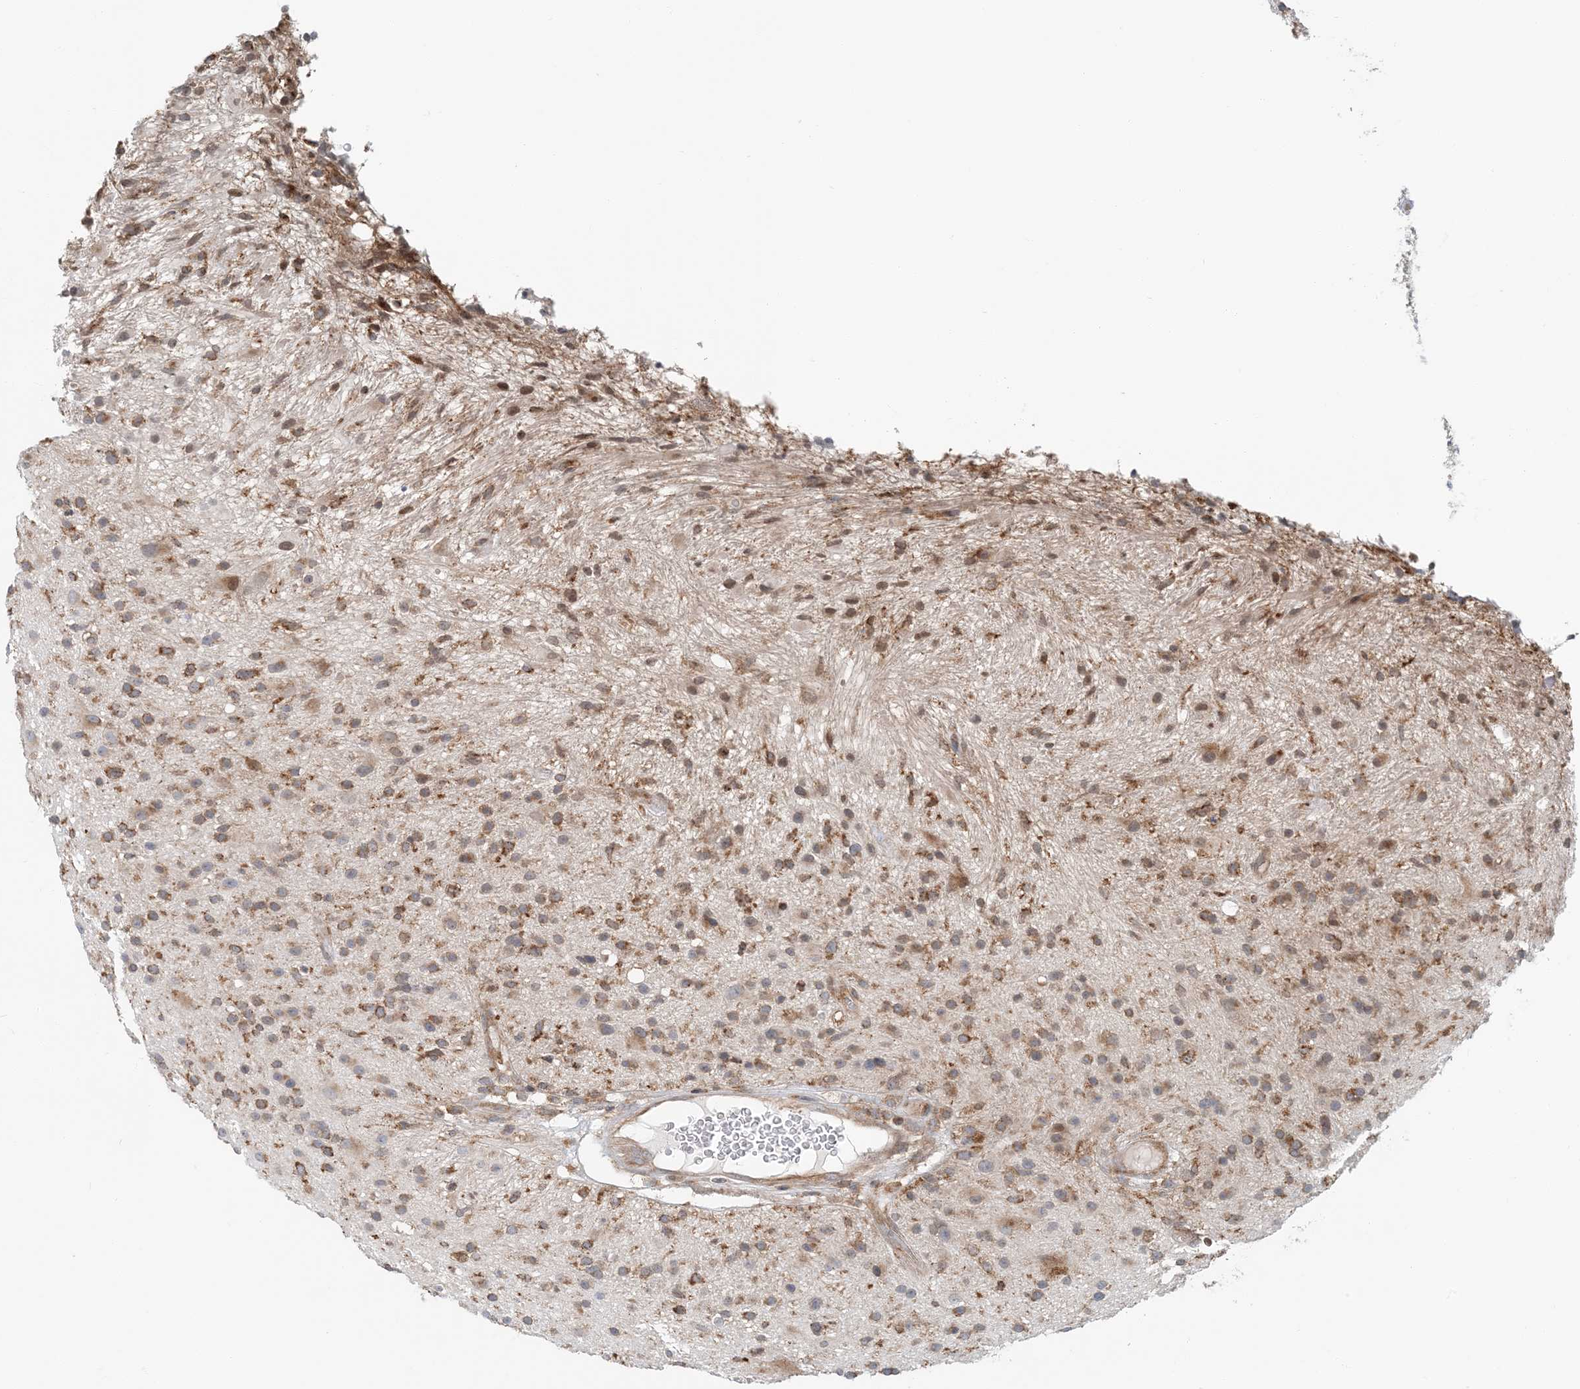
{"staining": {"intensity": "moderate", "quantity": ">75%", "location": "cytoplasmic/membranous"}, "tissue": "glioma", "cell_type": "Tumor cells", "image_type": "cancer", "snomed": [{"axis": "morphology", "description": "Glioma, malignant, High grade"}, {"axis": "topography", "description": "Brain"}], "caption": "Immunohistochemistry (IHC) image of neoplastic tissue: glioma stained using immunohistochemistry demonstrates medium levels of moderate protein expression localized specifically in the cytoplasmic/membranous of tumor cells, appearing as a cytoplasmic/membranous brown color.", "gene": "ATP13A2", "patient": {"sex": "male", "age": 33}}